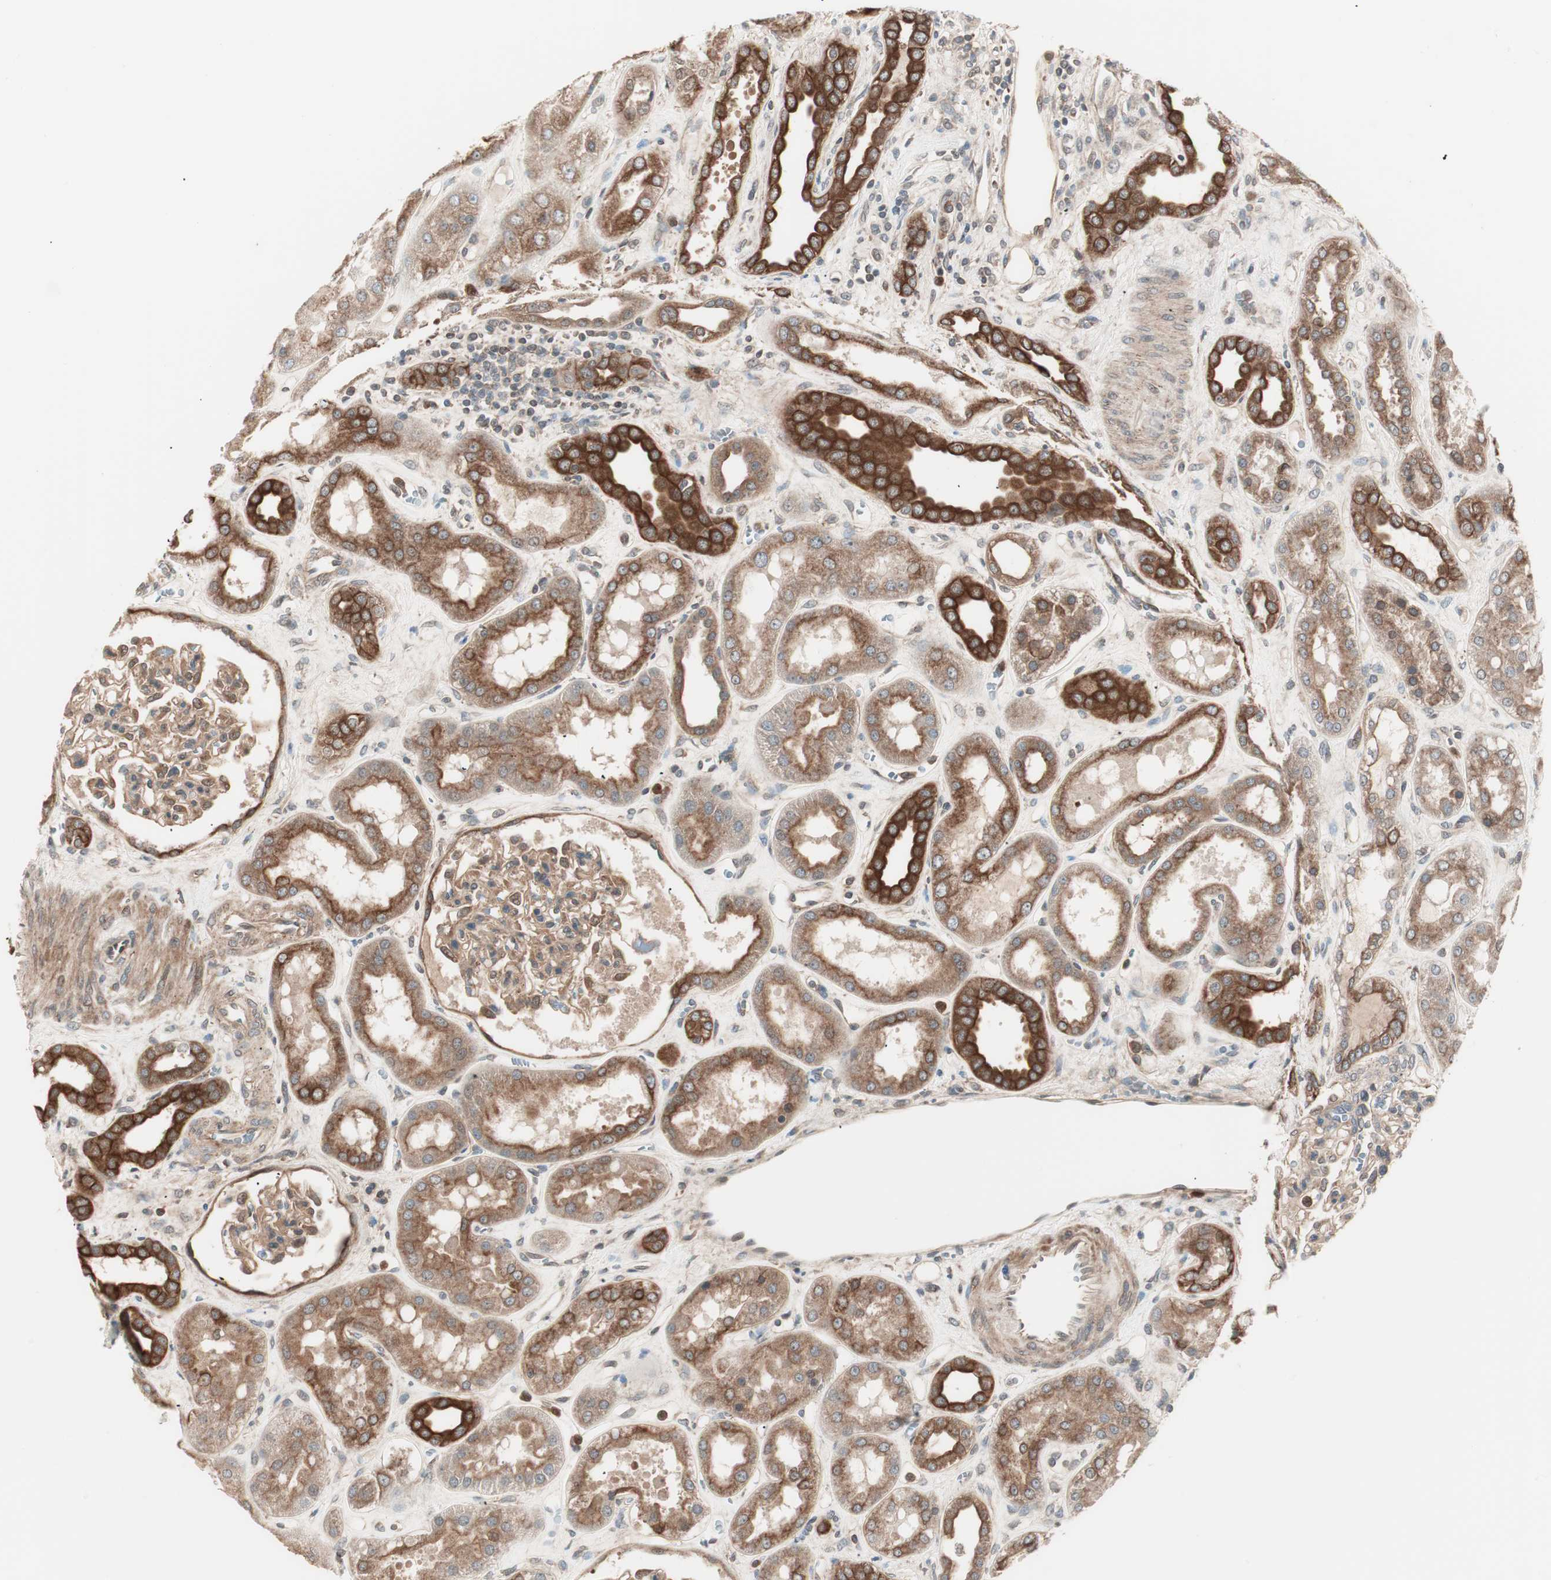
{"staining": {"intensity": "moderate", "quantity": ">75%", "location": "cytoplasmic/membranous"}, "tissue": "kidney", "cell_type": "Cells in glomeruli", "image_type": "normal", "snomed": [{"axis": "morphology", "description": "Normal tissue, NOS"}, {"axis": "topography", "description": "Kidney"}], "caption": "The image reveals a brown stain indicating the presence of a protein in the cytoplasmic/membranous of cells in glomeruli in kidney.", "gene": "TSG101", "patient": {"sex": "male", "age": 59}}